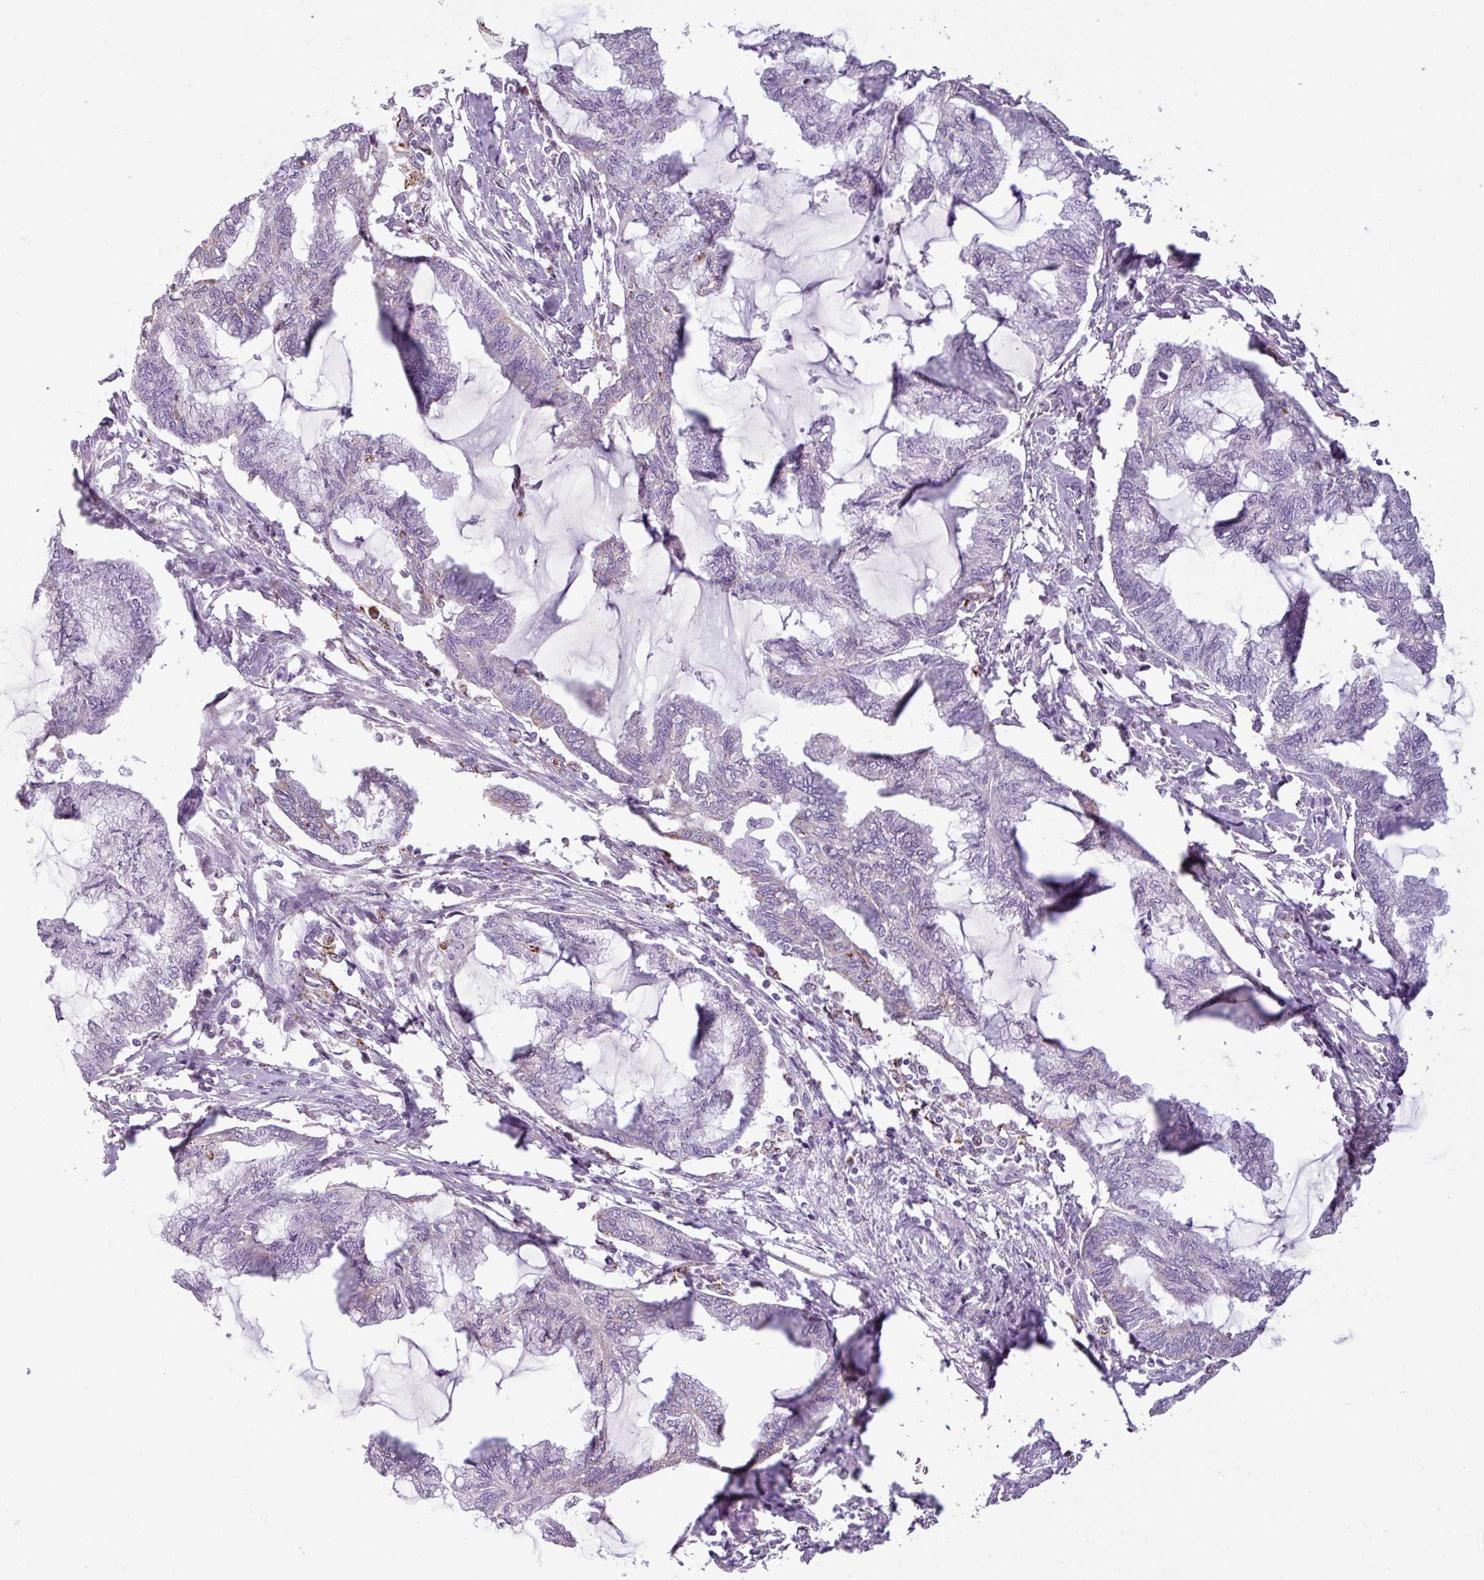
{"staining": {"intensity": "weak", "quantity": "<25%", "location": "cytoplasmic/membranous"}, "tissue": "endometrial cancer", "cell_type": "Tumor cells", "image_type": "cancer", "snomed": [{"axis": "morphology", "description": "Adenocarcinoma, NOS"}, {"axis": "topography", "description": "Endometrium"}], "caption": "Immunohistochemistry image of endometrial cancer stained for a protein (brown), which displays no positivity in tumor cells.", "gene": "ZNF667", "patient": {"sex": "female", "age": 86}}